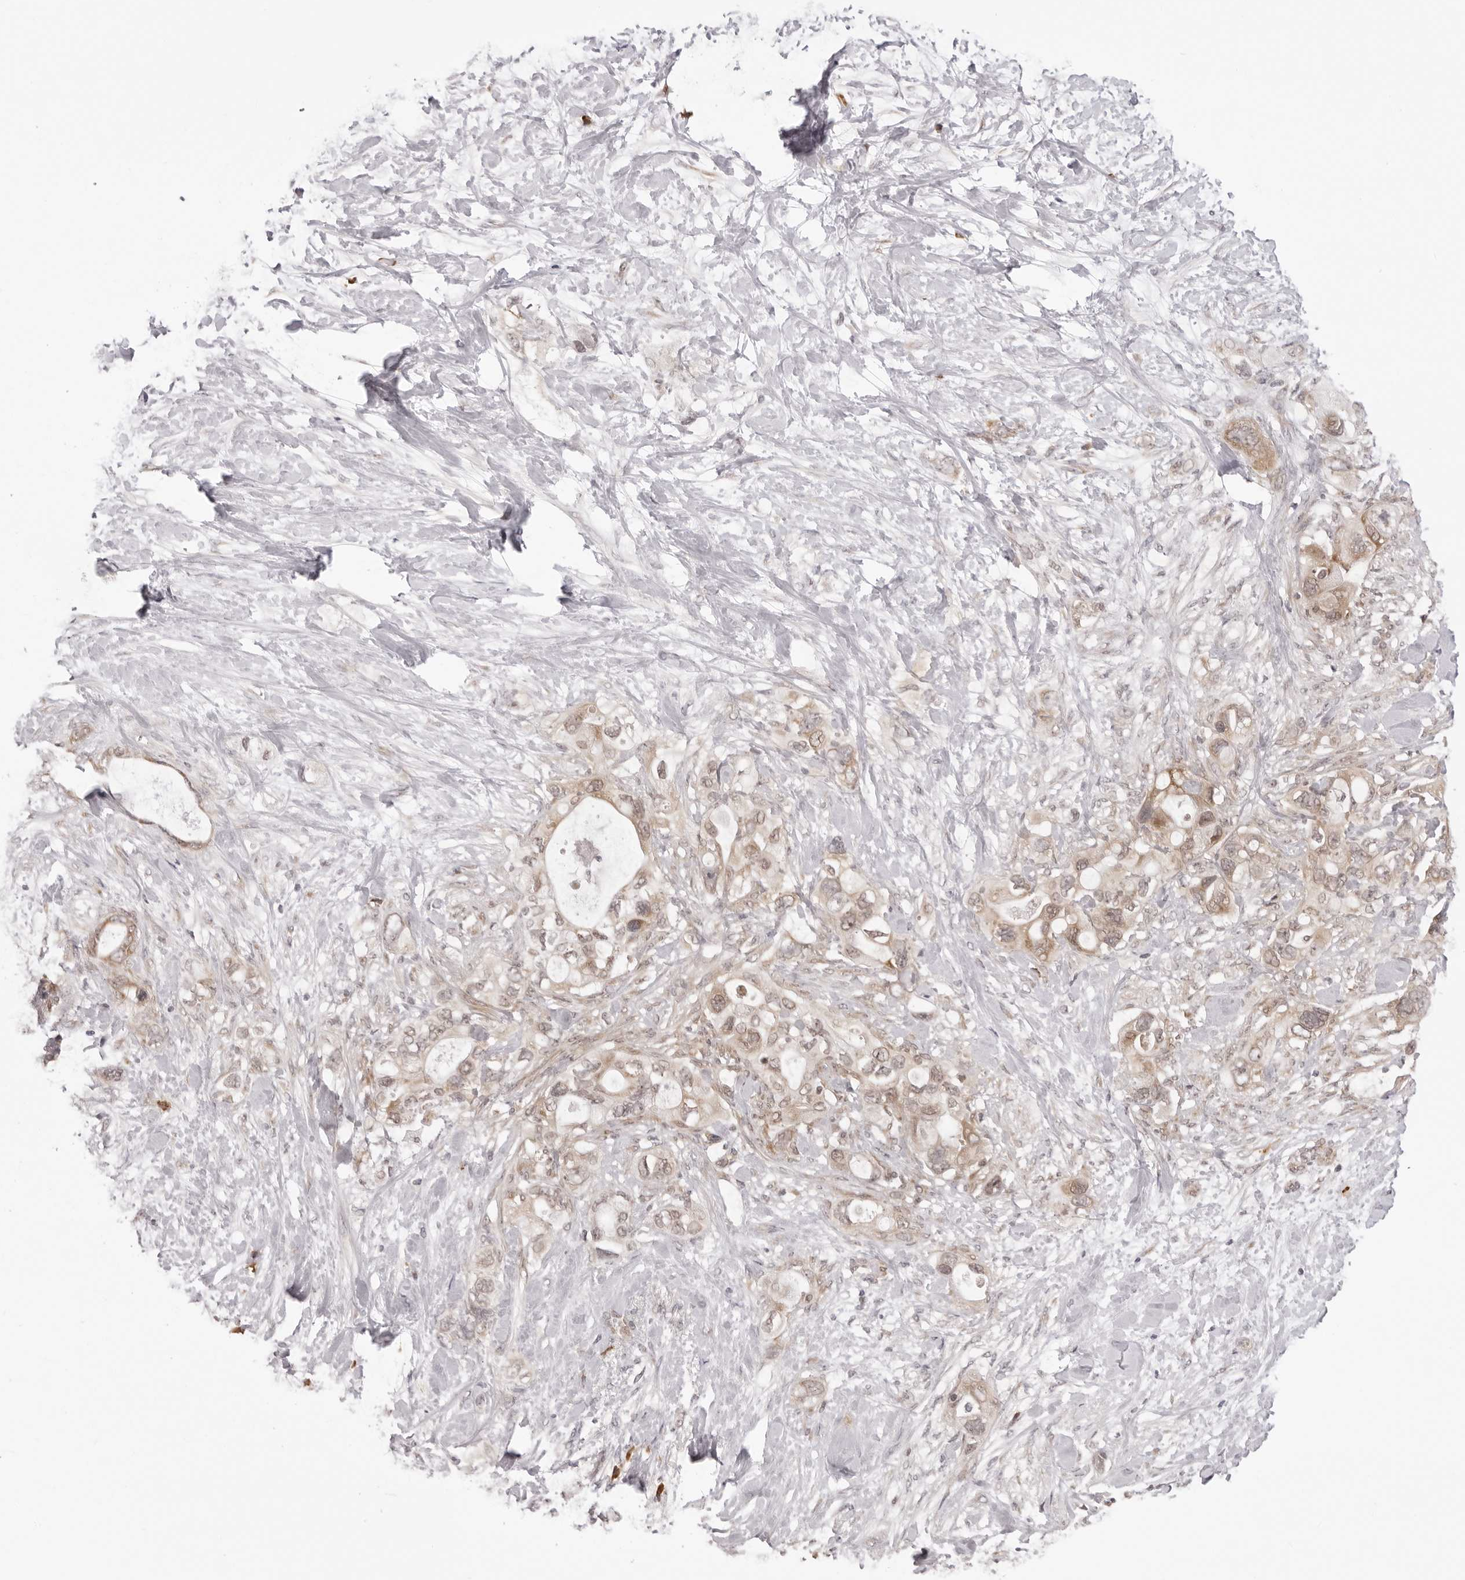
{"staining": {"intensity": "weak", "quantity": "25%-75%", "location": "cytoplasmic/membranous"}, "tissue": "pancreatic cancer", "cell_type": "Tumor cells", "image_type": "cancer", "snomed": [{"axis": "morphology", "description": "Adenocarcinoma, NOS"}, {"axis": "topography", "description": "Pancreas"}], "caption": "IHC of adenocarcinoma (pancreatic) displays low levels of weak cytoplasmic/membranous positivity in approximately 25%-75% of tumor cells.", "gene": "ZC3H11A", "patient": {"sex": "female", "age": 56}}